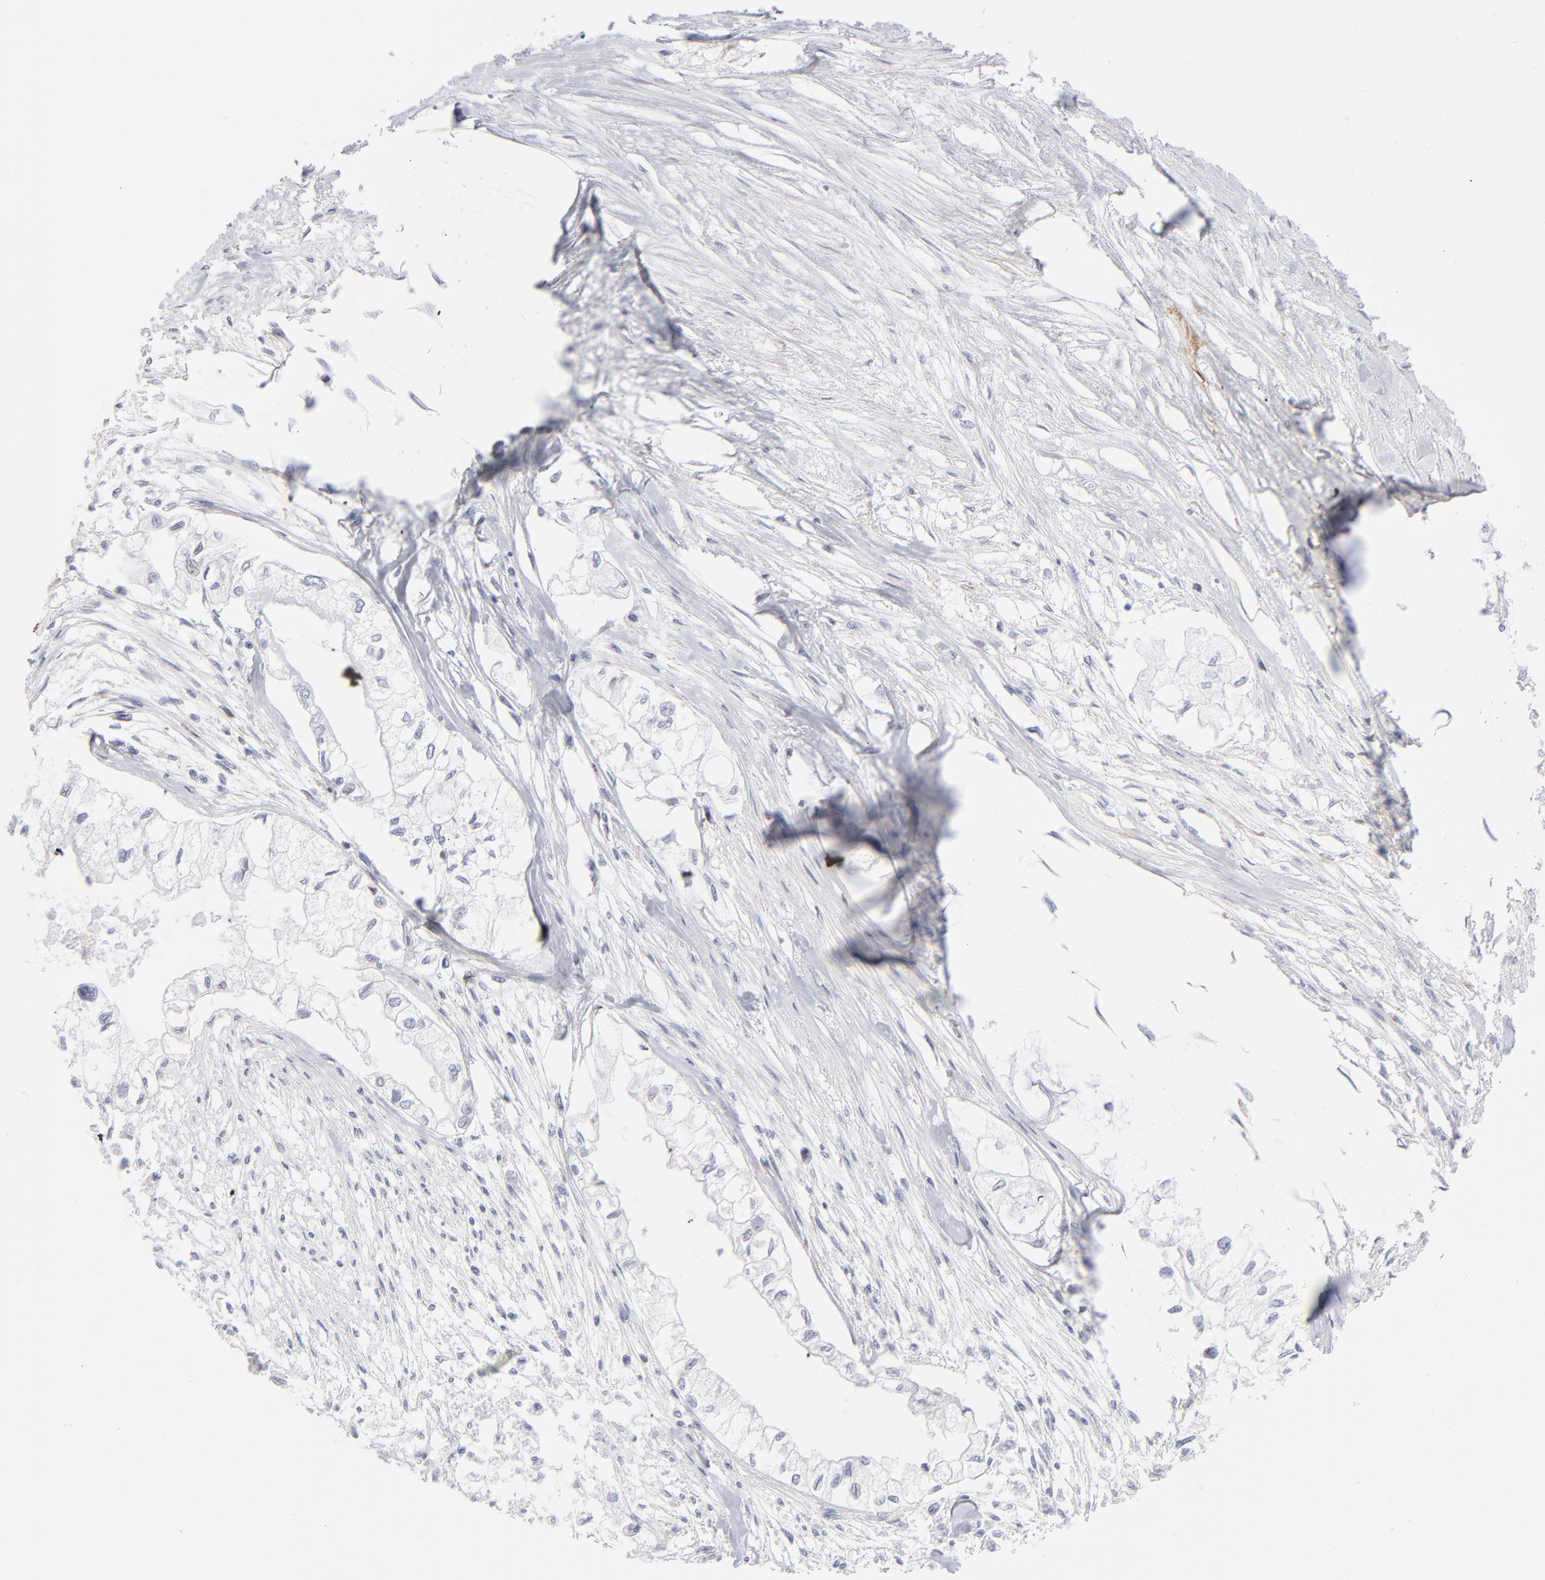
{"staining": {"intensity": "negative", "quantity": "none", "location": "none"}, "tissue": "pancreatic cancer", "cell_type": "Tumor cells", "image_type": "cancer", "snomed": [{"axis": "morphology", "description": "Adenocarcinoma, NOS"}, {"axis": "topography", "description": "Pancreas"}], "caption": "There is no significant staining in tumor cells of pancreatic cancer.", "gene": "ACTA2", "patient": {"sex": "male", "age": 79}}